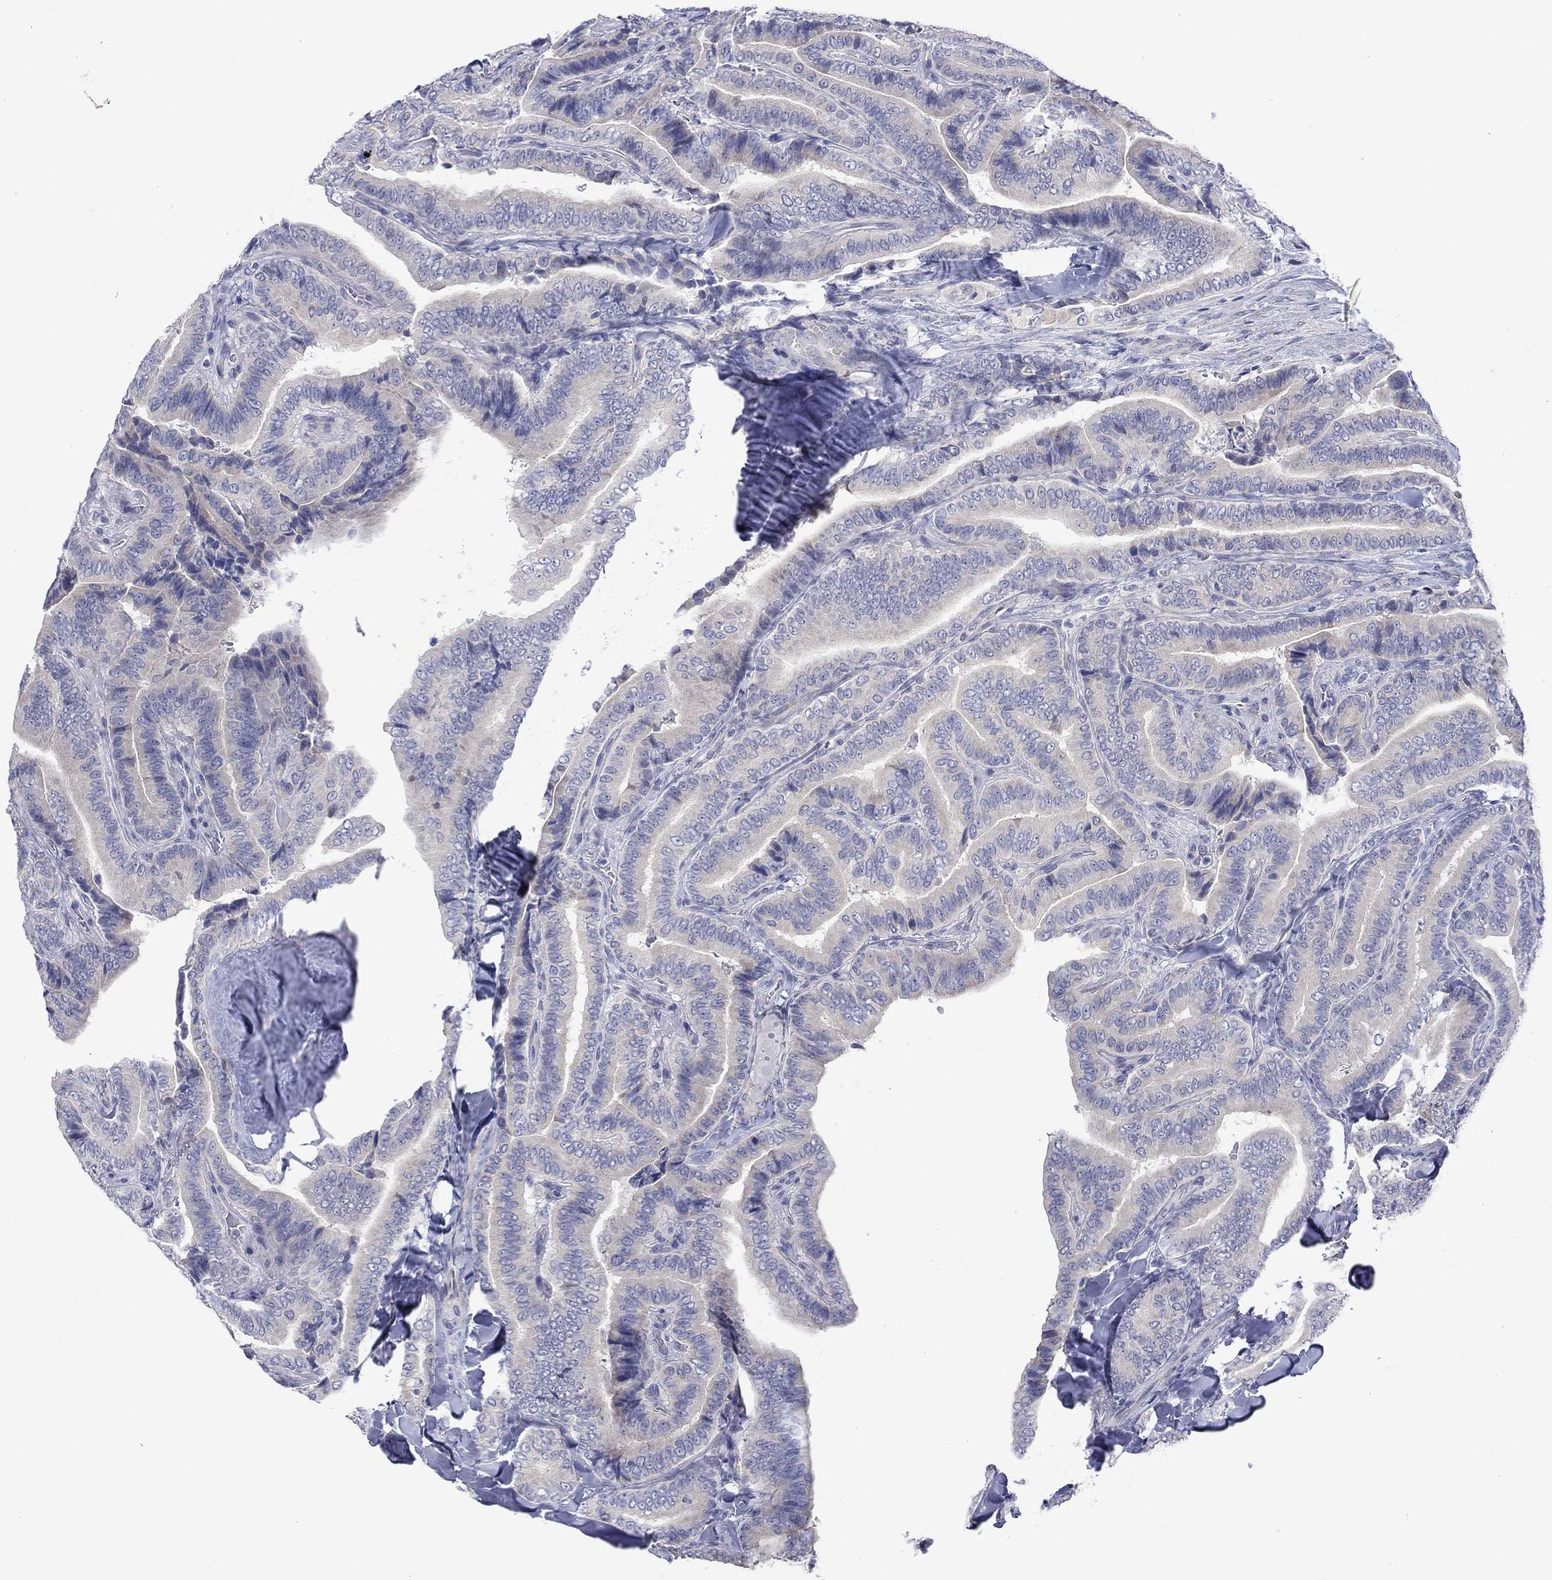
{"staining": {"intensity": "negative", "quantity": "none", "location": "none"}, "tissue": "thyroid cancer", "cell_type": "Tumor cells", "image_type": "cancer", "snomed": [{"axis": "morphology", "description": "Papillary adenocarcinoma, NOS"}, {"axis": "topography", "description": "Thyroid gland"}], "caption": "Thyroid papillary adenocarcinoma was stained to show a protein in brown. There is no significant expression in tumor cells.", "gene": "CERS1", "patient": {"sex": "male", "age": 61}}